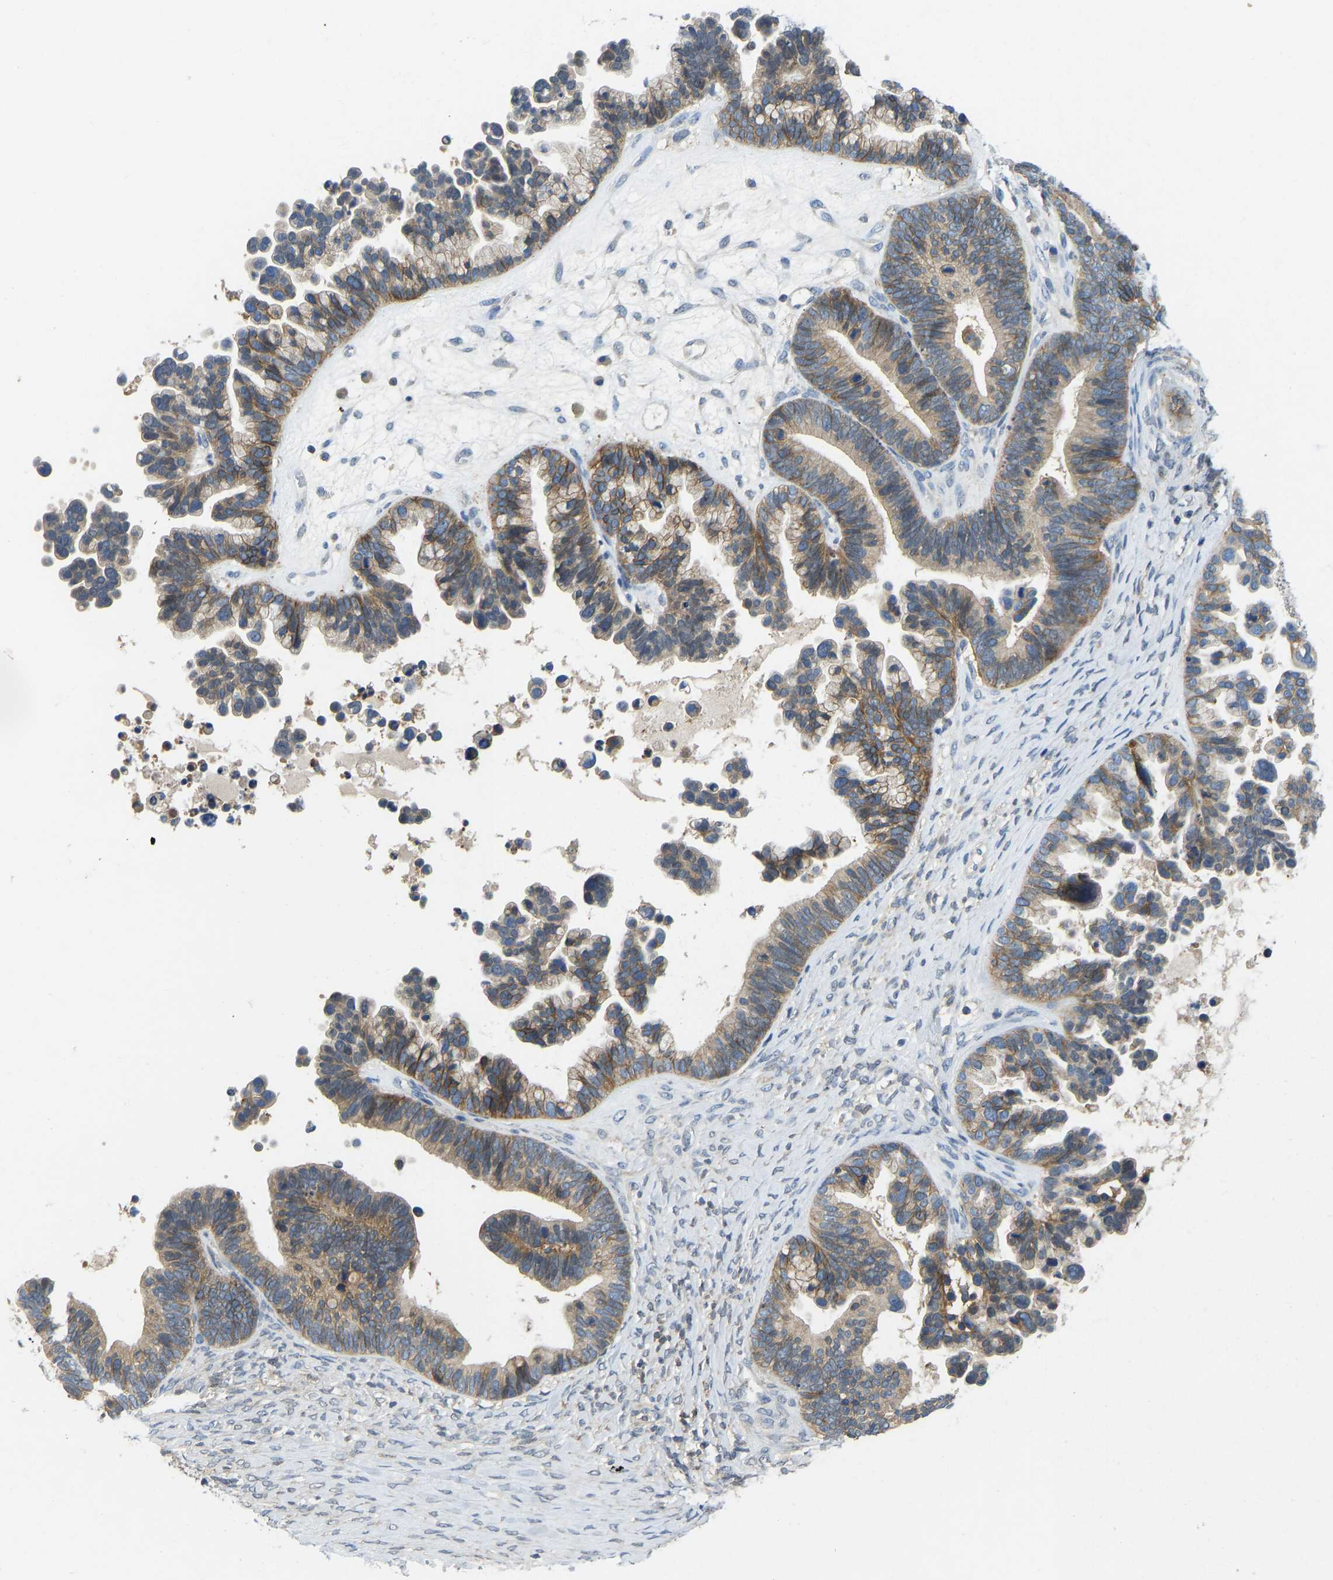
{"staining": {"intensity": "moderate", "quantity": ">75%", "location": "cytoplasmic/membranous"}, "tissue": "ovarian cancer", "cell_type": "Tumor cells", "image_type": "cancer", "snomed": [{"axis": "morphology", "description": "Cystadenocarcinoma, serous, NOS"}, {"axis": "topography", "description": "Ovary"}], "caption": "The photomicrograph demonstrates staining of ovarian cancer (serous cystadenocarcinoma), revealing moderate cytoplasmic/membranous protein positivity (brown color) within tumor cells. The protein of interest is stained brown, and the nuclei are stained in blue (DAB (3,3'-diaminobenzidine) IHC with brightfield microscopy, high magnification).", "gene": "NDRG3", "patient": {"sex": "female", "age": 56}}